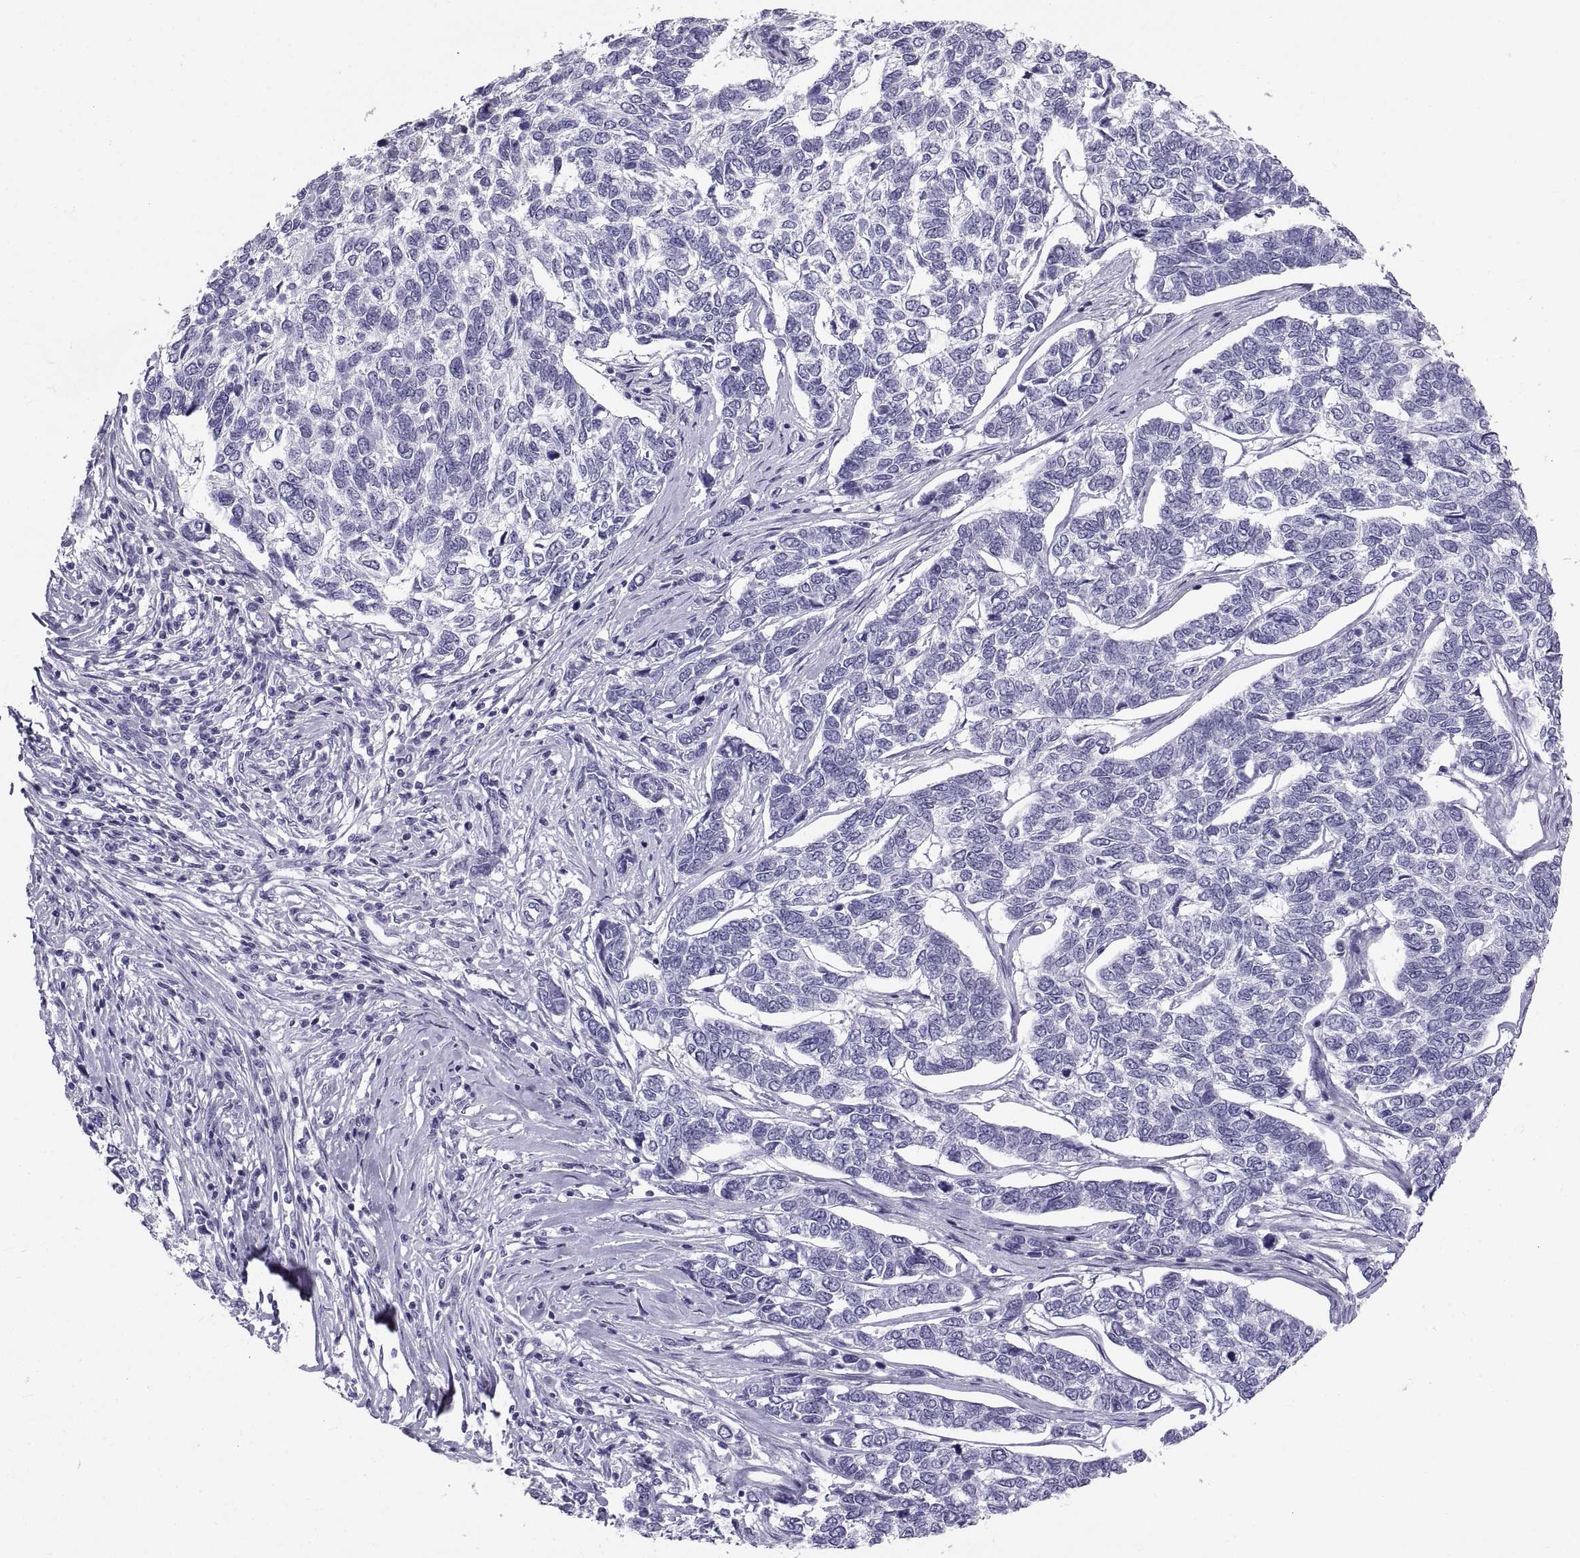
{"staining": {"intensity": "negative", "quantity": "none", "location": "none"}, "tissue": "skin cancer", "cell_type": "Tumor cells", "image_type": "cancer", "snomed": [{"axis": "morphology", "description": "Basal cell carcinoma"}, {"axis": "topography", "description": "Skin"}], "caption": "DAB immunohistochemical staining of skin cancer reveals no significant staining in tumor cells.", "gene": "RLBP1", "patient": {"sex": "female", "age": 65}}